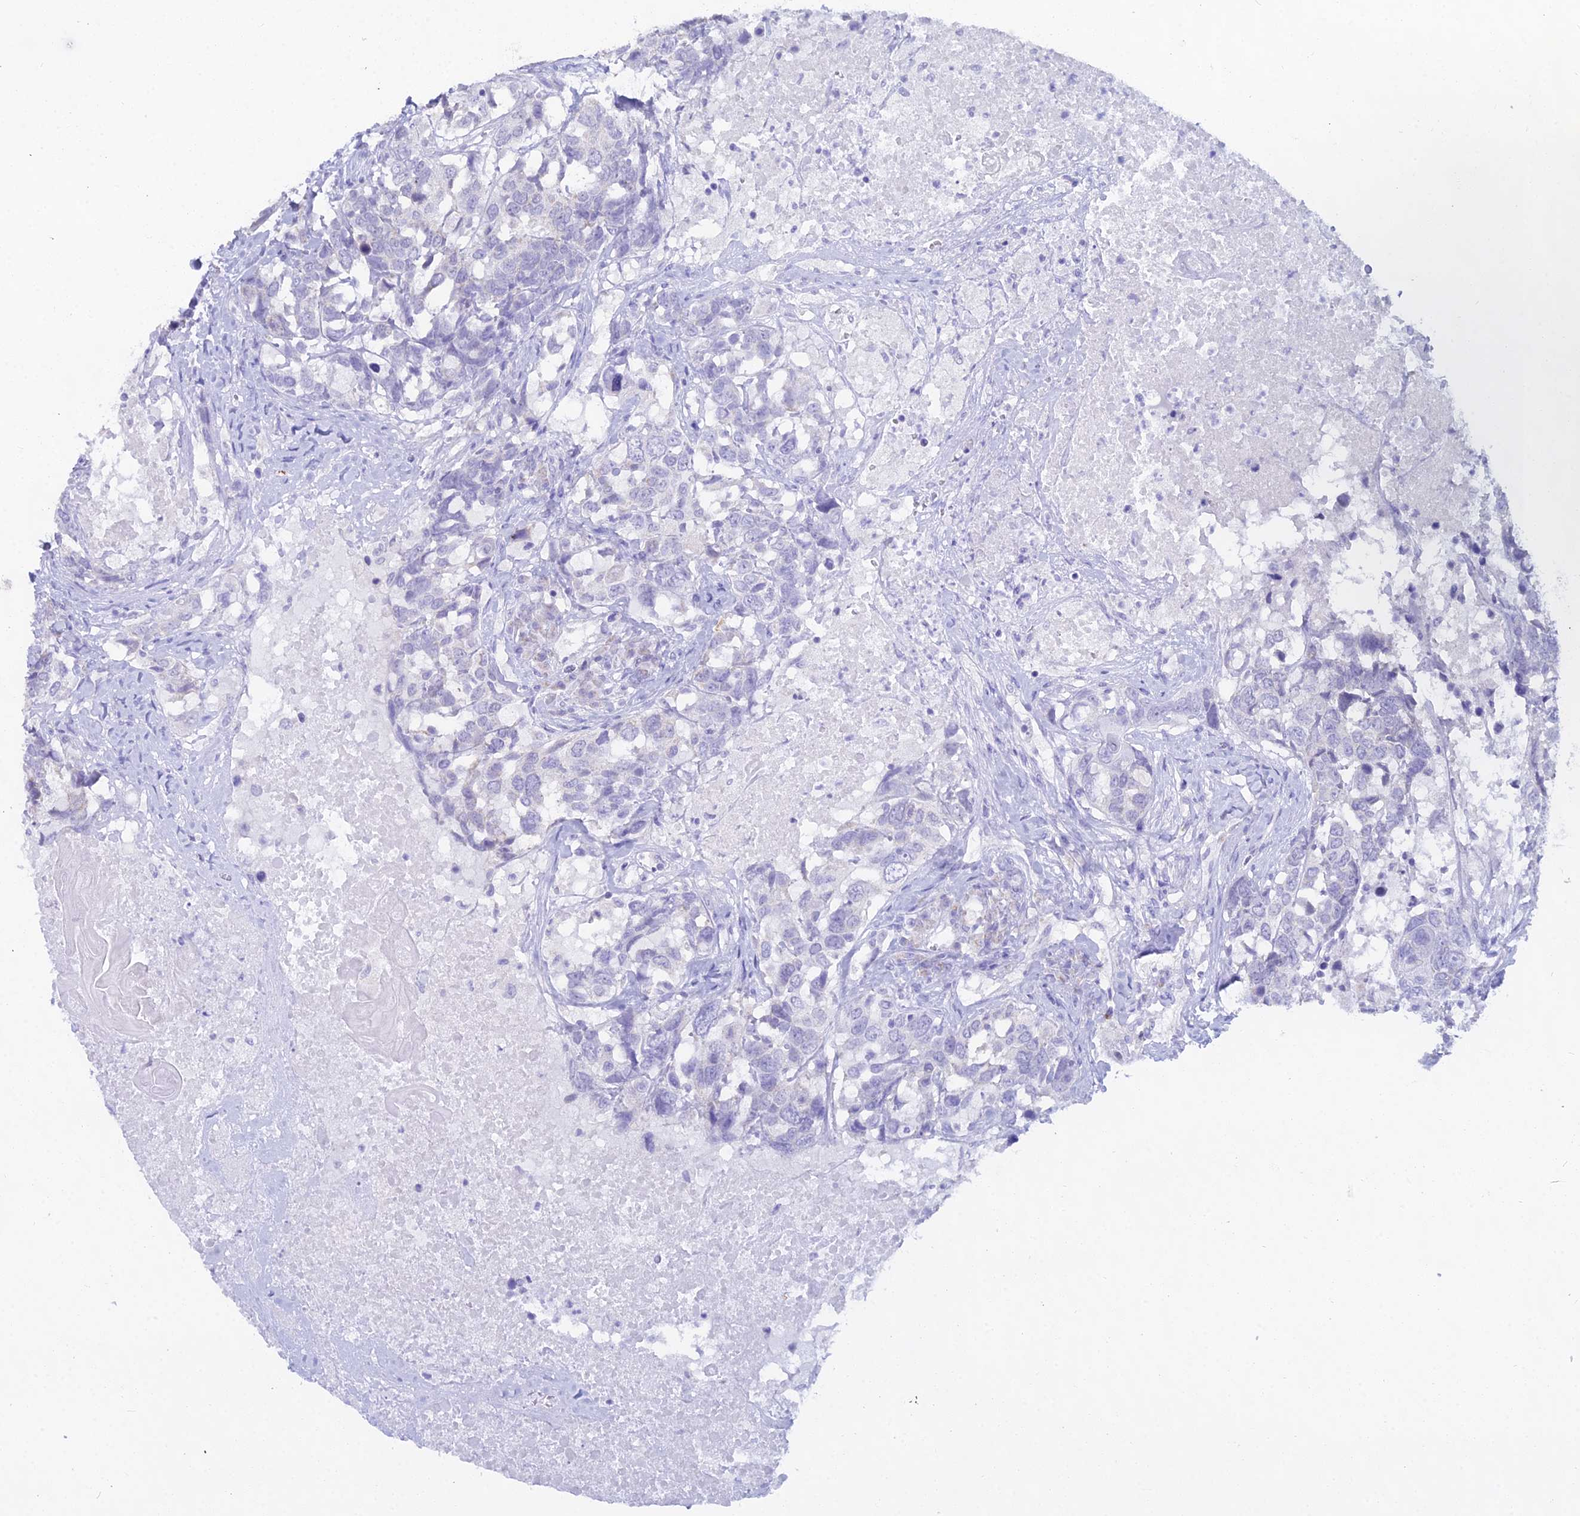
{"staining": {"intensity": "negative", "quantity": "none", "location": "none"}, "tissue": "head and neck cancer", "cell_type": "Tumor cells", "image_type": "cancer", "snomed": [{"axis": "morphology", "description": "Squamous cell carcinoma, NOS"}, {"axis": "topography", "description": "Head-Neck"}], "caption": "Tumor cells show no significant protein staining in head and neck cancer (squamous cell carcinoma).", "gene": "CGB2", "patient": {"sex": "male", "age": 66}}